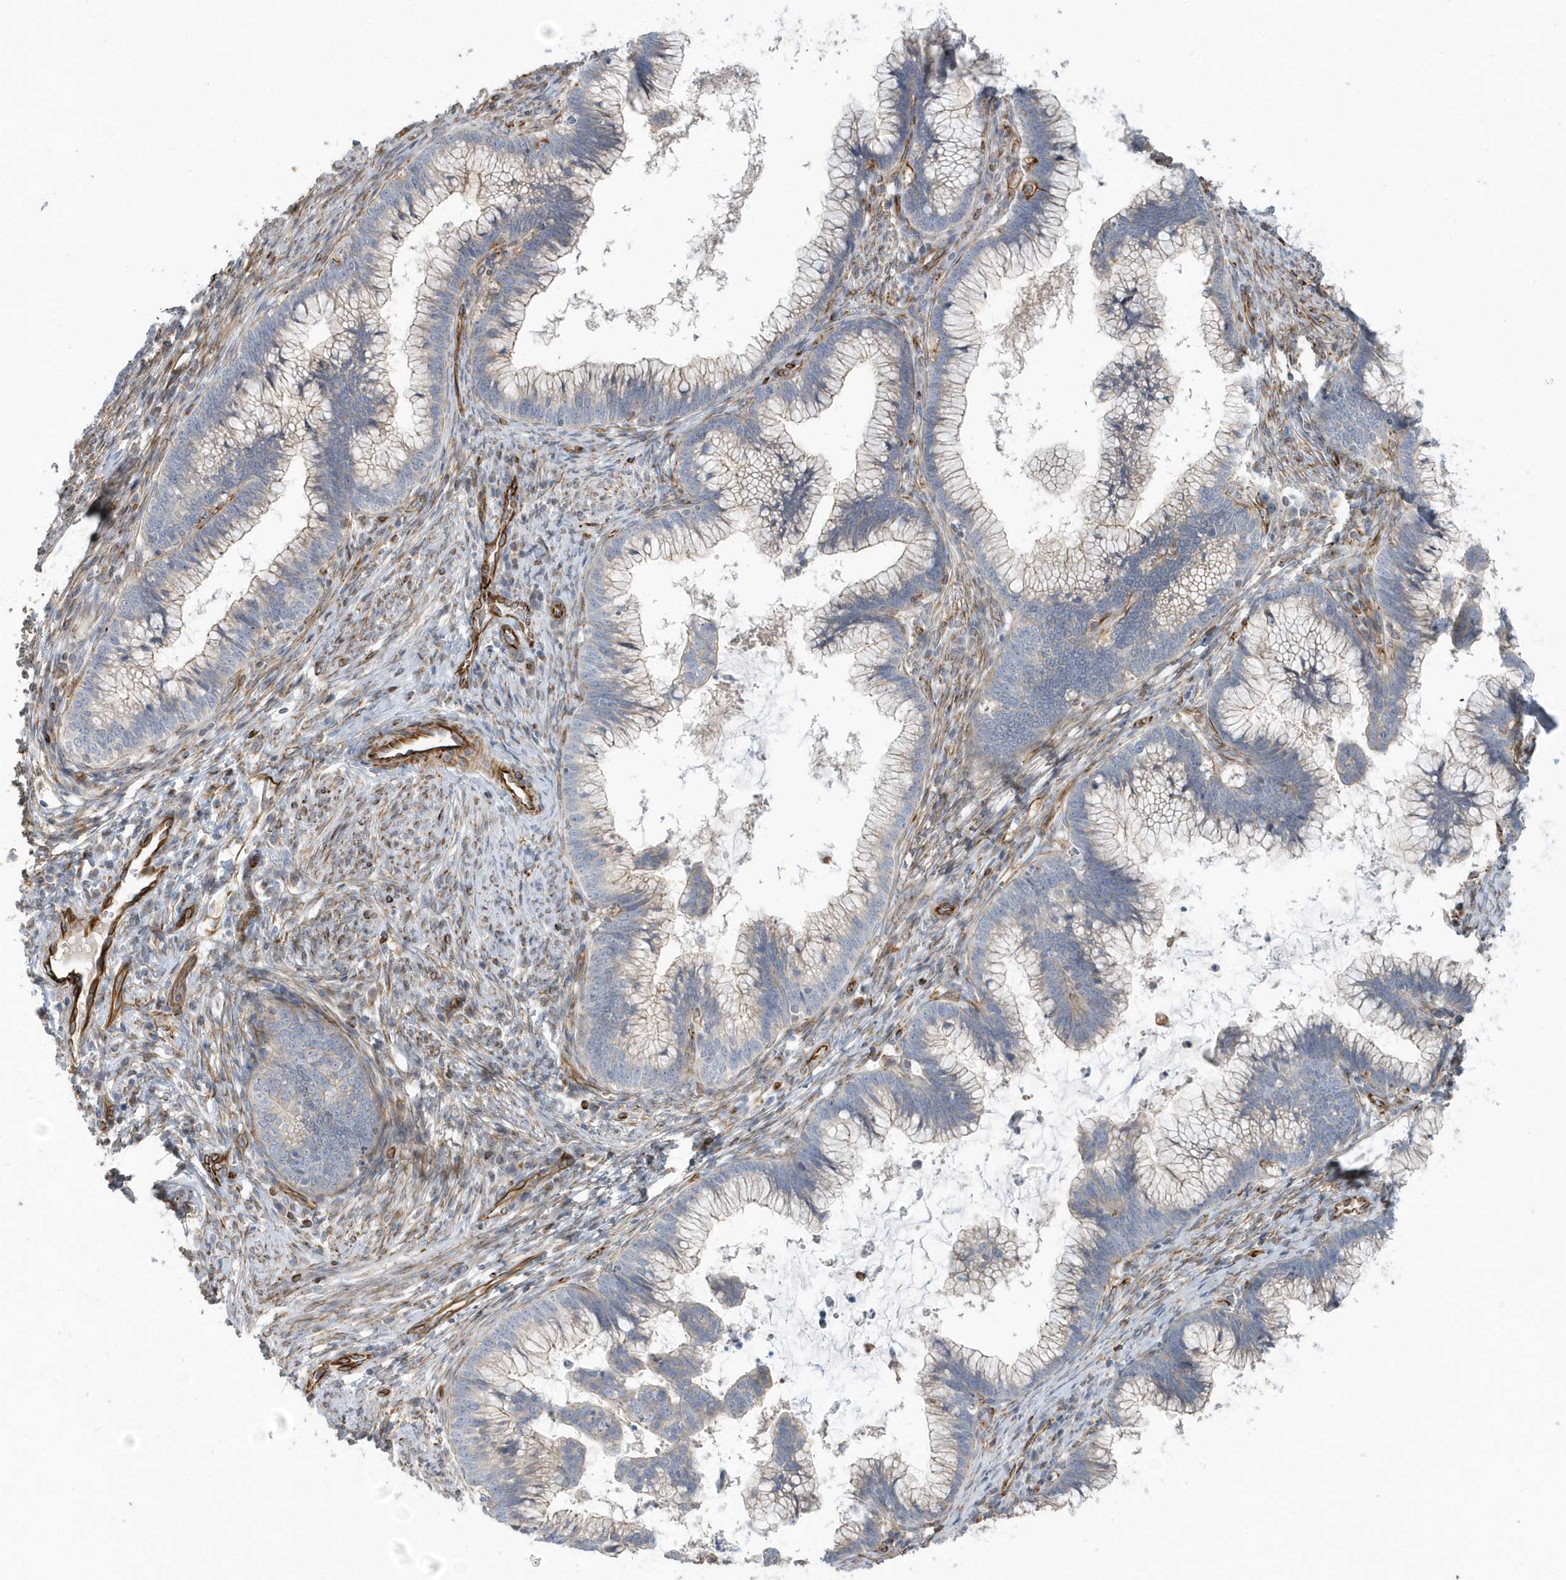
{"staining": {"intensity": "negative", "quantity": "none", "location": "none"}, "tissue": "cervical cancer", "cell_type": "Tumor cells", "image_type": "cancer", "snomed": [{"axis": "morphology", "description": "Adenocarcinoma, NOS"}, {"axis": "topography", "description": "Cervix"}], "caption": "Micrograph shows no significant protein expression in tumor cells of cervical adenocarcinoma.", "gene": "RAB17", "patient": {"sex": "female", "age": 36}}